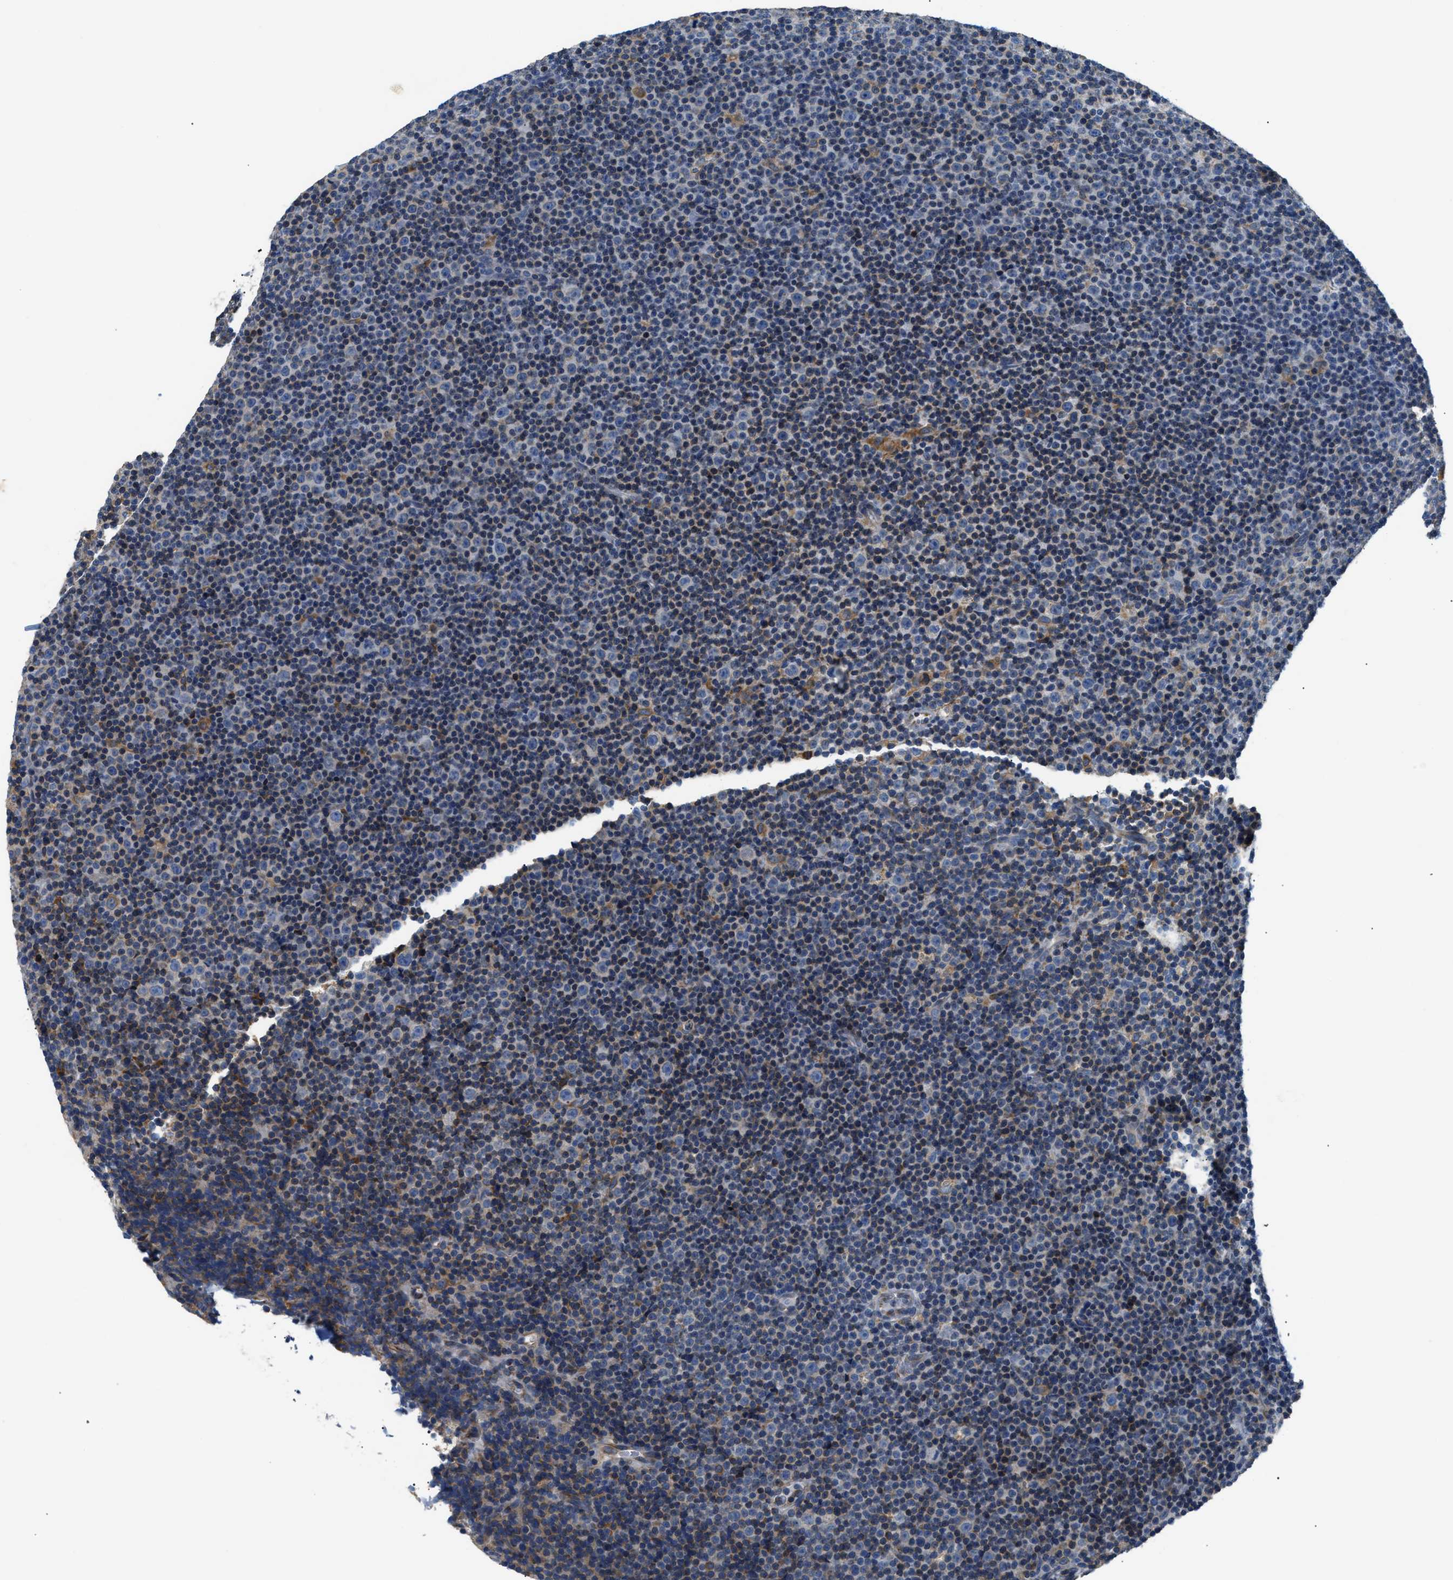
{"staining": {"intensity": "negative", "quantity": "none", "location": "none"}, "tissue": "lymphoma", "cell_type": "Tumor cells", "image_type": "cancer", "snomed": [{"axis": "morphology", "description": "Malignant lymphoma, non-Hodgkin's type, Low grade"}, {"axis": "topography", "description": "Lymph node"}], "caption": "The image shows no staining of tumor cells in lymphoma. (DAB IHC visualized using brightfield microscopy, high magnification).", "gene": "HDHD3", "patient": {"sex": "female", "age": 67}}